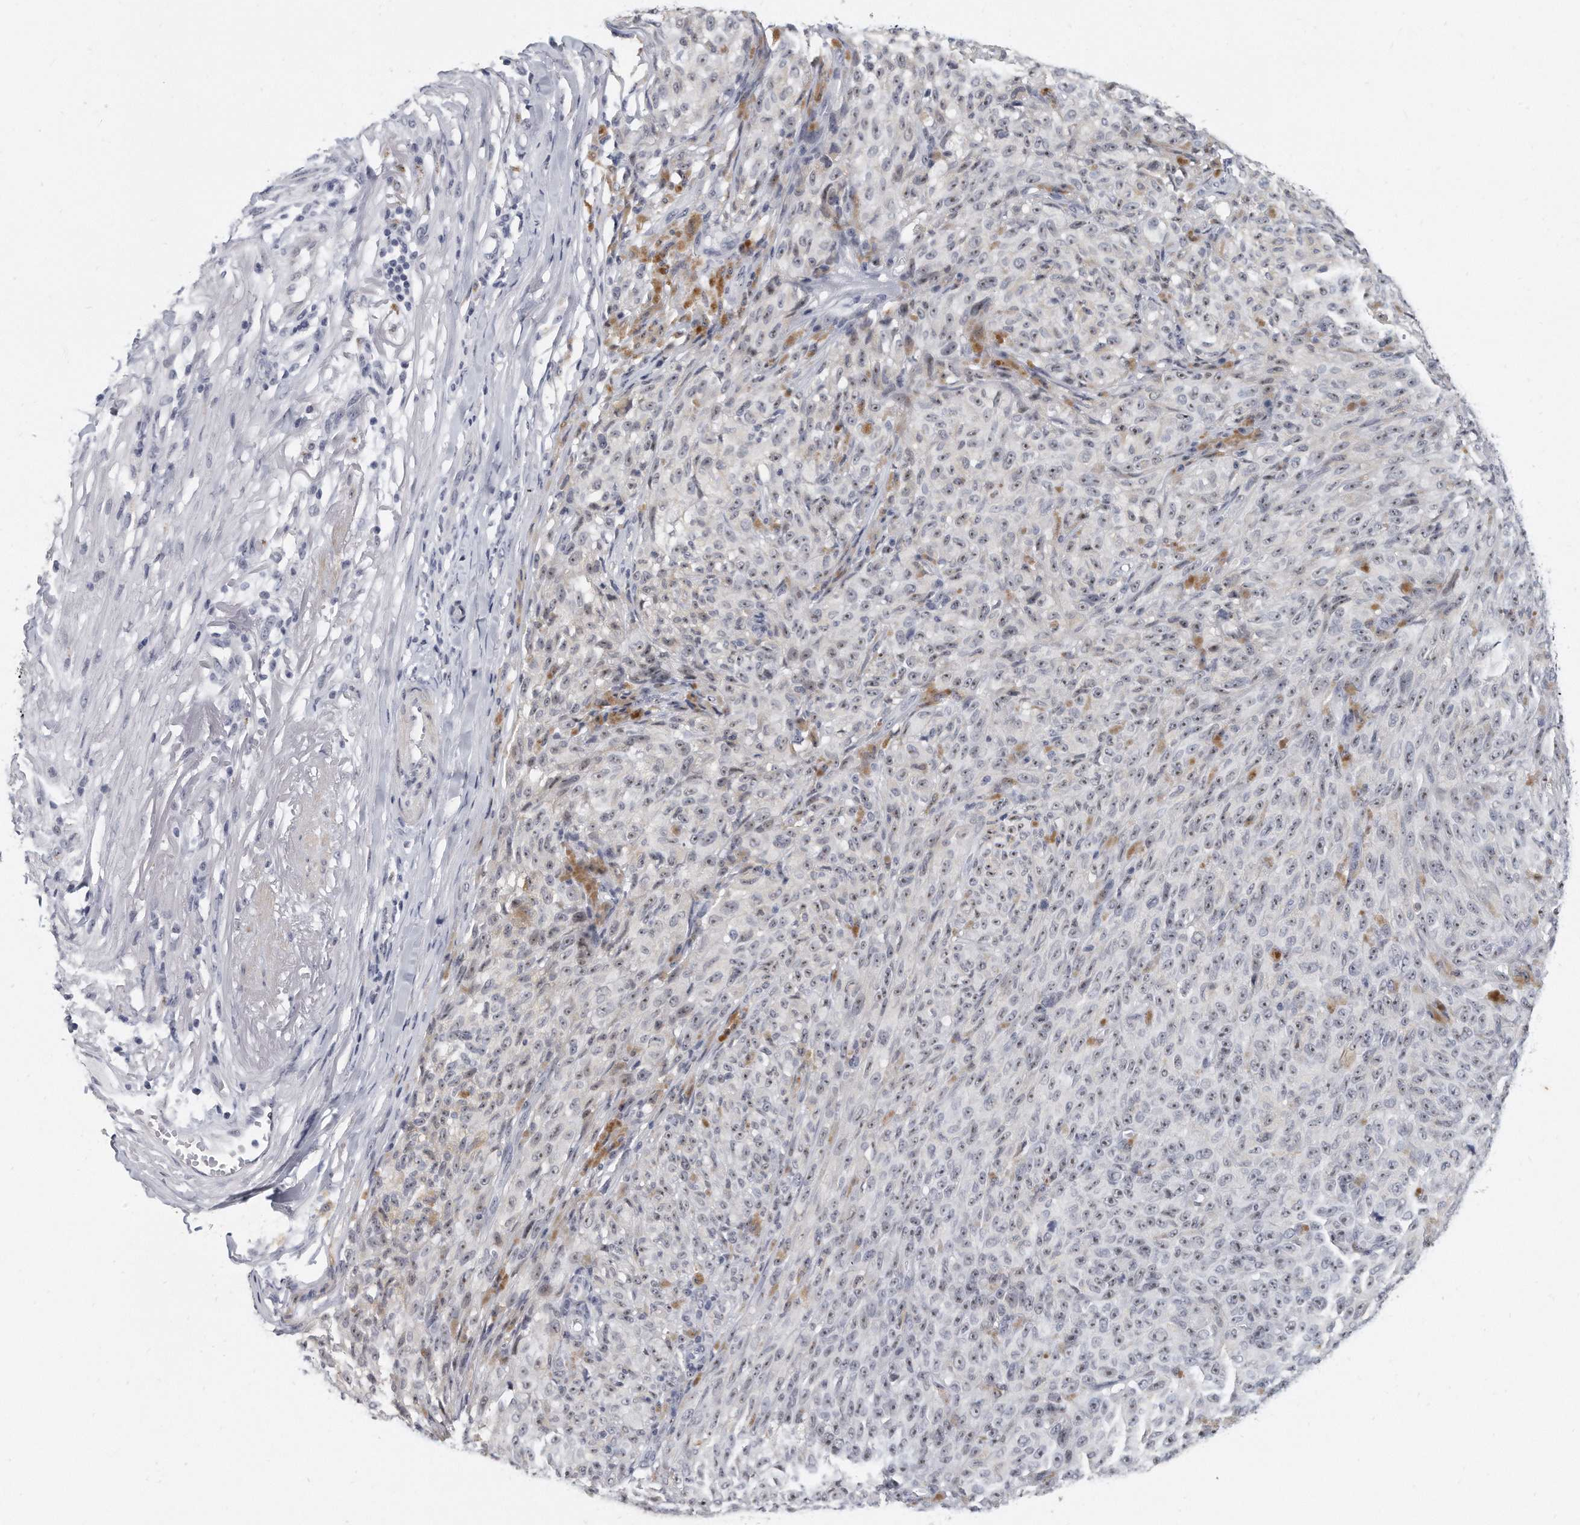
{"staining": {"intensity": "weak", "quantity": ">75%", "location": "nuclear"}, "tissue": "melanoma", "cell_type": "Tumor cells", "image_type": "cancer", "snomed": [{"axis": "morphology", "description": "Malignant melanoma, NOS"}, {"axis": "topography", "description": "Skin"}], "caption": "The photomicrograph reveals immunohistochemical staining of malignant melanoma. There is weak nuclear positivity is present in about >75% of tumor cells.", "gene": "TFCP2L1", "patient": {"sex": "female", "age": 82}}